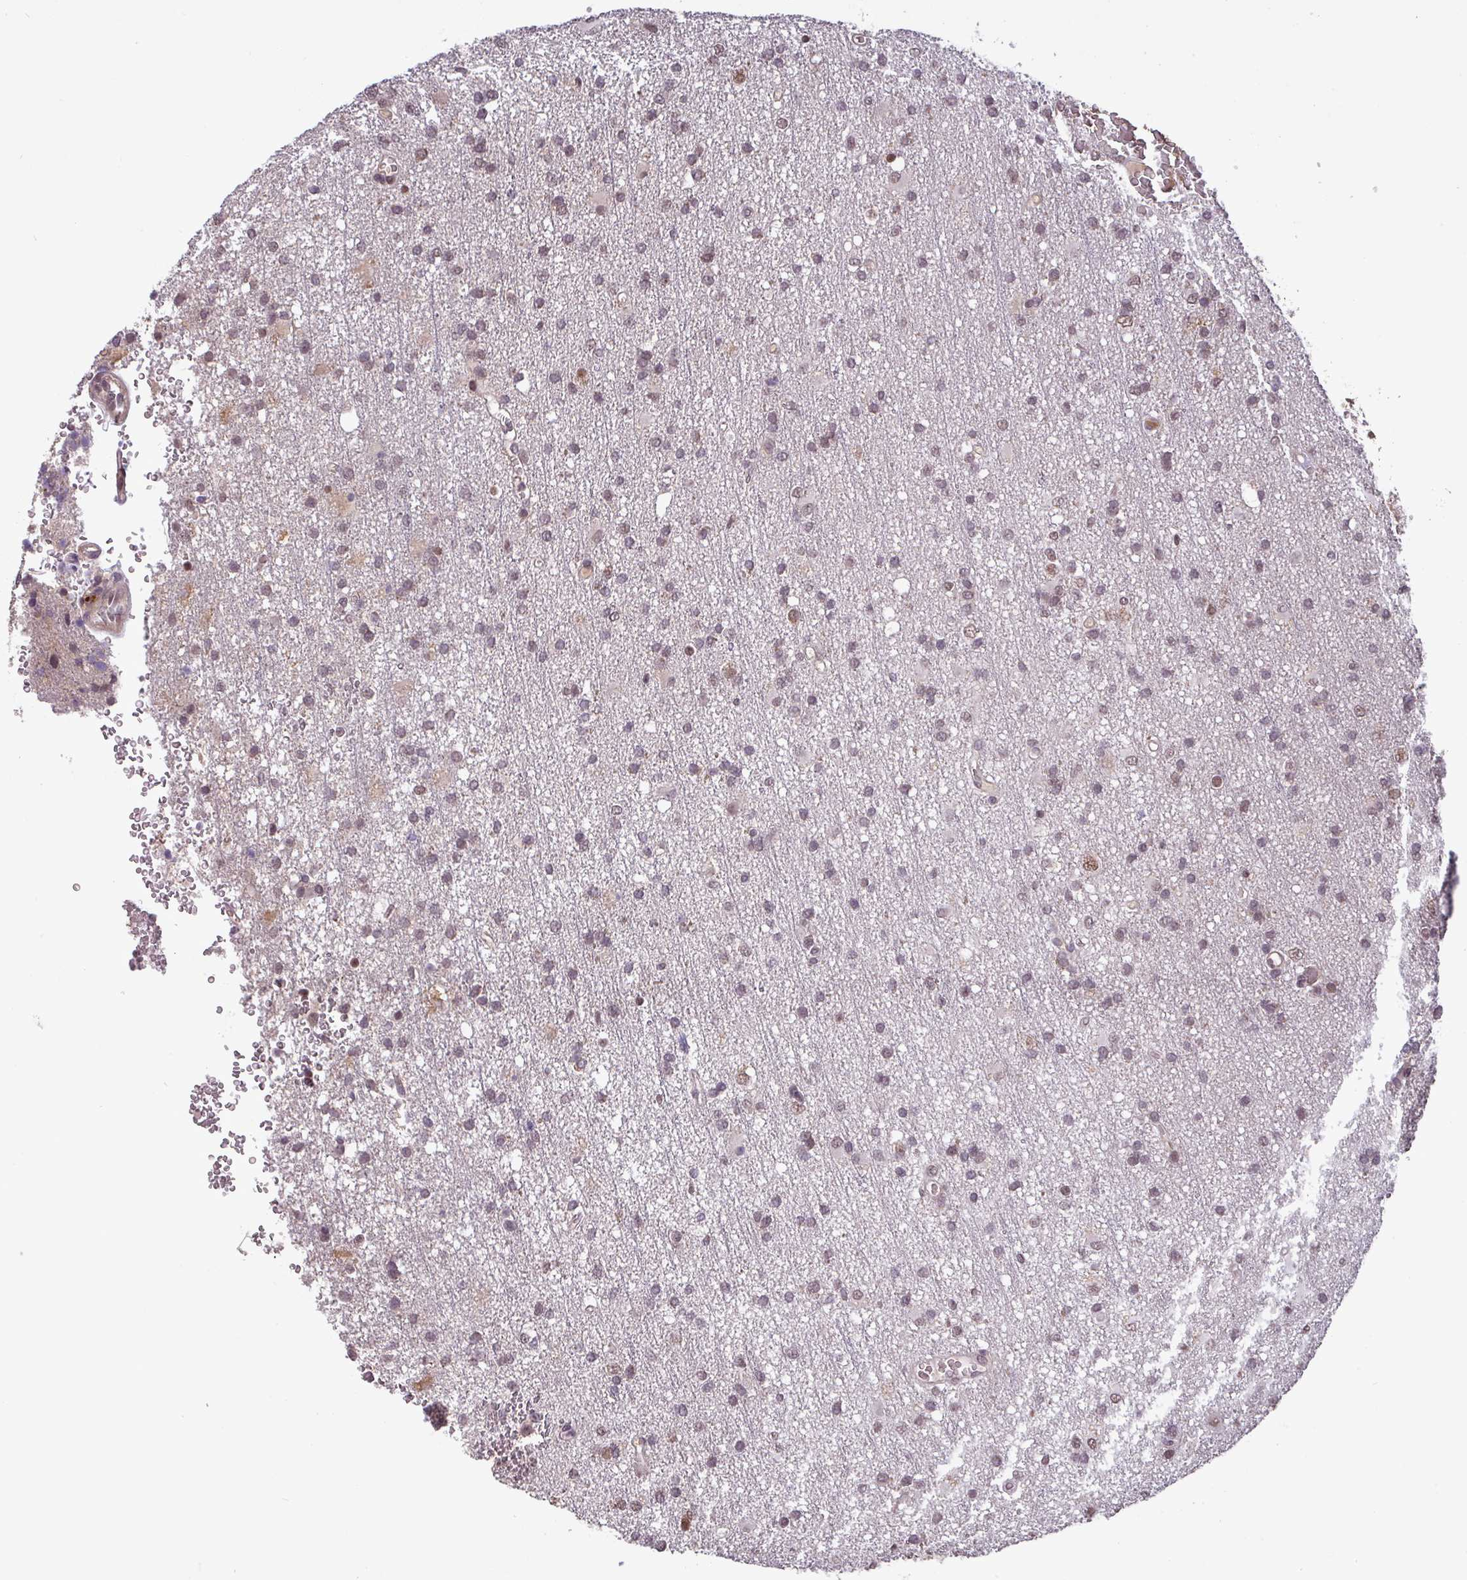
{"staining": {"intensity": "weak", "quantity": "25%-75%", "location": "nuclear"}, "tissue": "glioma", "cell_type": "Tumor cells", "image_type": "cancer", "snomed": [{"axis": "morphology", "description": "Glioma, malignant, High grade"}, {"axis": "topography", "description": "Brain"}], "caption": "Glioma tissue displays weak nuclear staining in about 25%-75% of tumor cells", "gene": "NOB1", "patient": {"sex": "female", "age": 74}}